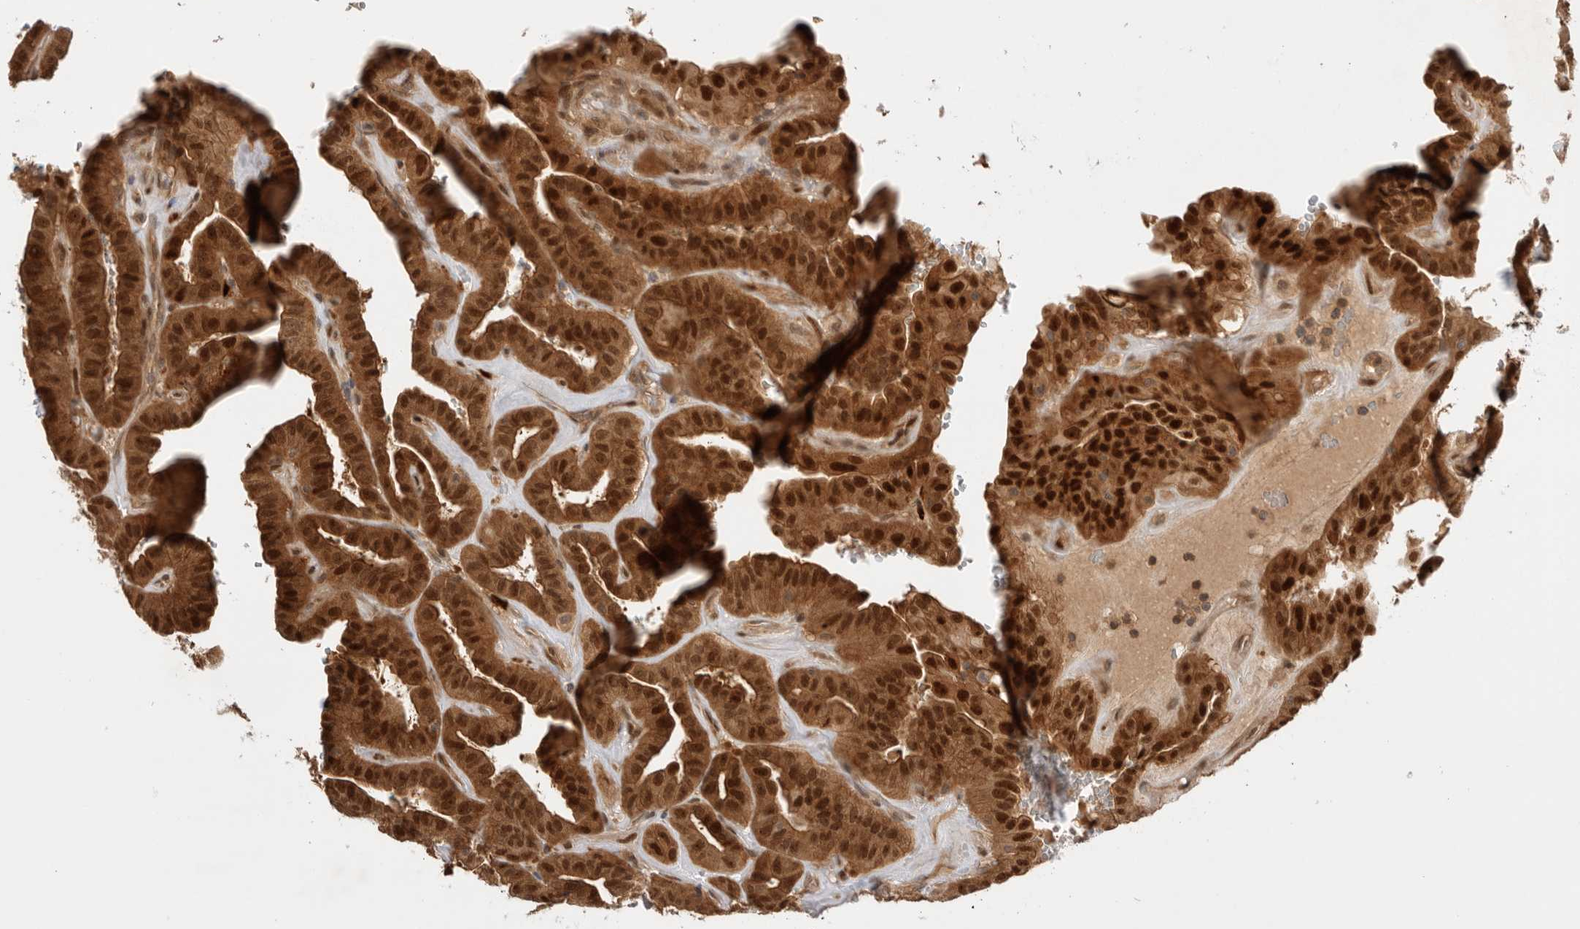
{"staining": {"intensity": "strong", "quantity": ">75%", "location": "cytoplasmic/membranous,nuclear"}, "tissue": "thyroid cancer", "cell_type": "Tumor cells", "image_type": "cancer", "snomed": [{"axis": "morphology", "description": "Papillary adenocarcinoma, NOS"}, {"axis": "topography", "description": "Thyroid gland"}], "caption": "IHC photomicrograph of human thyroid cancer stained for a protein (brown), which reveals high levels of strong cytoplasmic/membranous and nuclear staining in approximately >75% of tumor cells.", "gene": "DCAF8", "patient": {"sex": "male", "age": 77}}